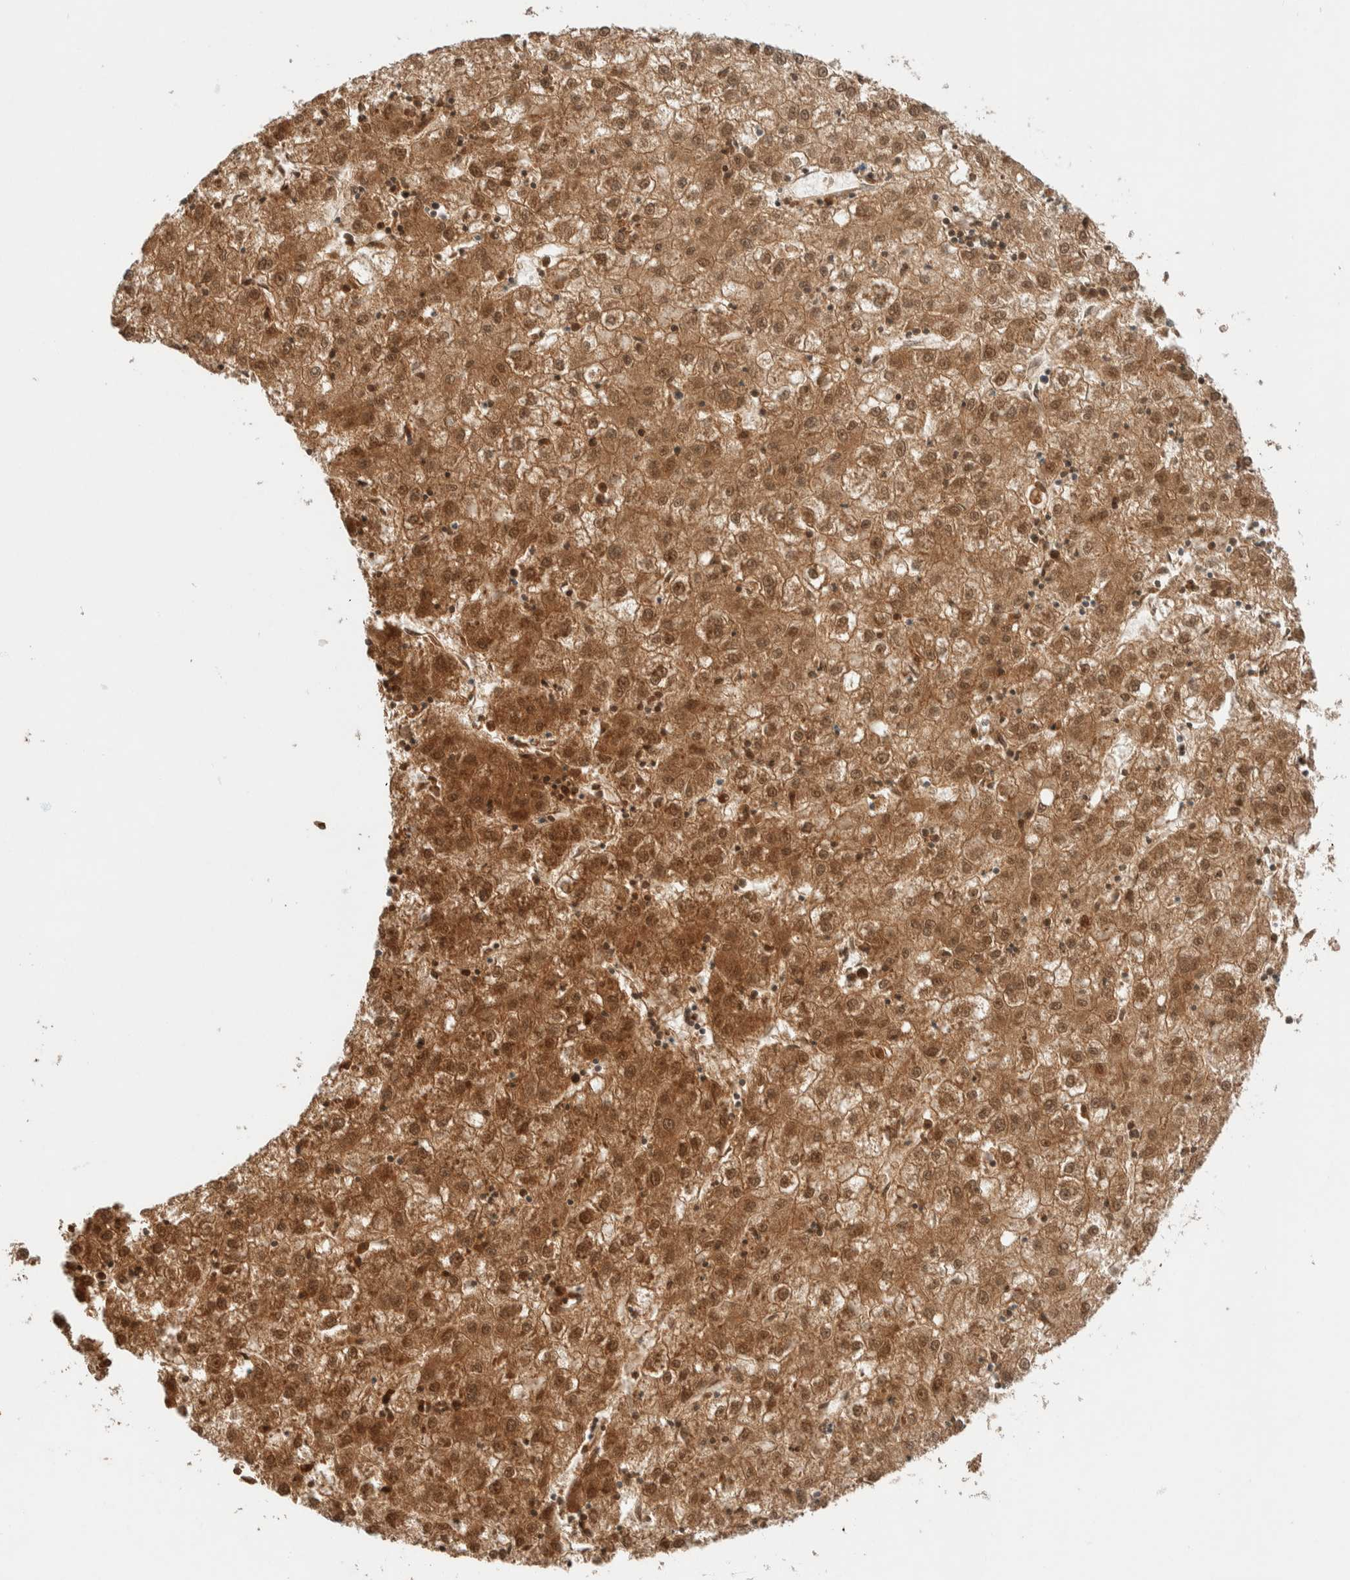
{"staining": {"intensity": "strong", "quantity": ">75%", "location": "cytoplasmic/membranous,nuclear"}, "tissue": "liver cancer", "cell_type": "Tumor cells", "image_type": "cancer", "snomed": [{"axis": "morphology", "description": "Carcinoma, Hepatocellular, NOS"}, {"axis": "topography", "description": "Liver"}], "caption": "An image of human hepatocellular carcinoma (liver) stained for a protein shows strong cytoplasmic/membranous and nuclear brown staining in tumor cells.", "gene": "C8orf76", "patient": {"sex": "male", "age": 72}}